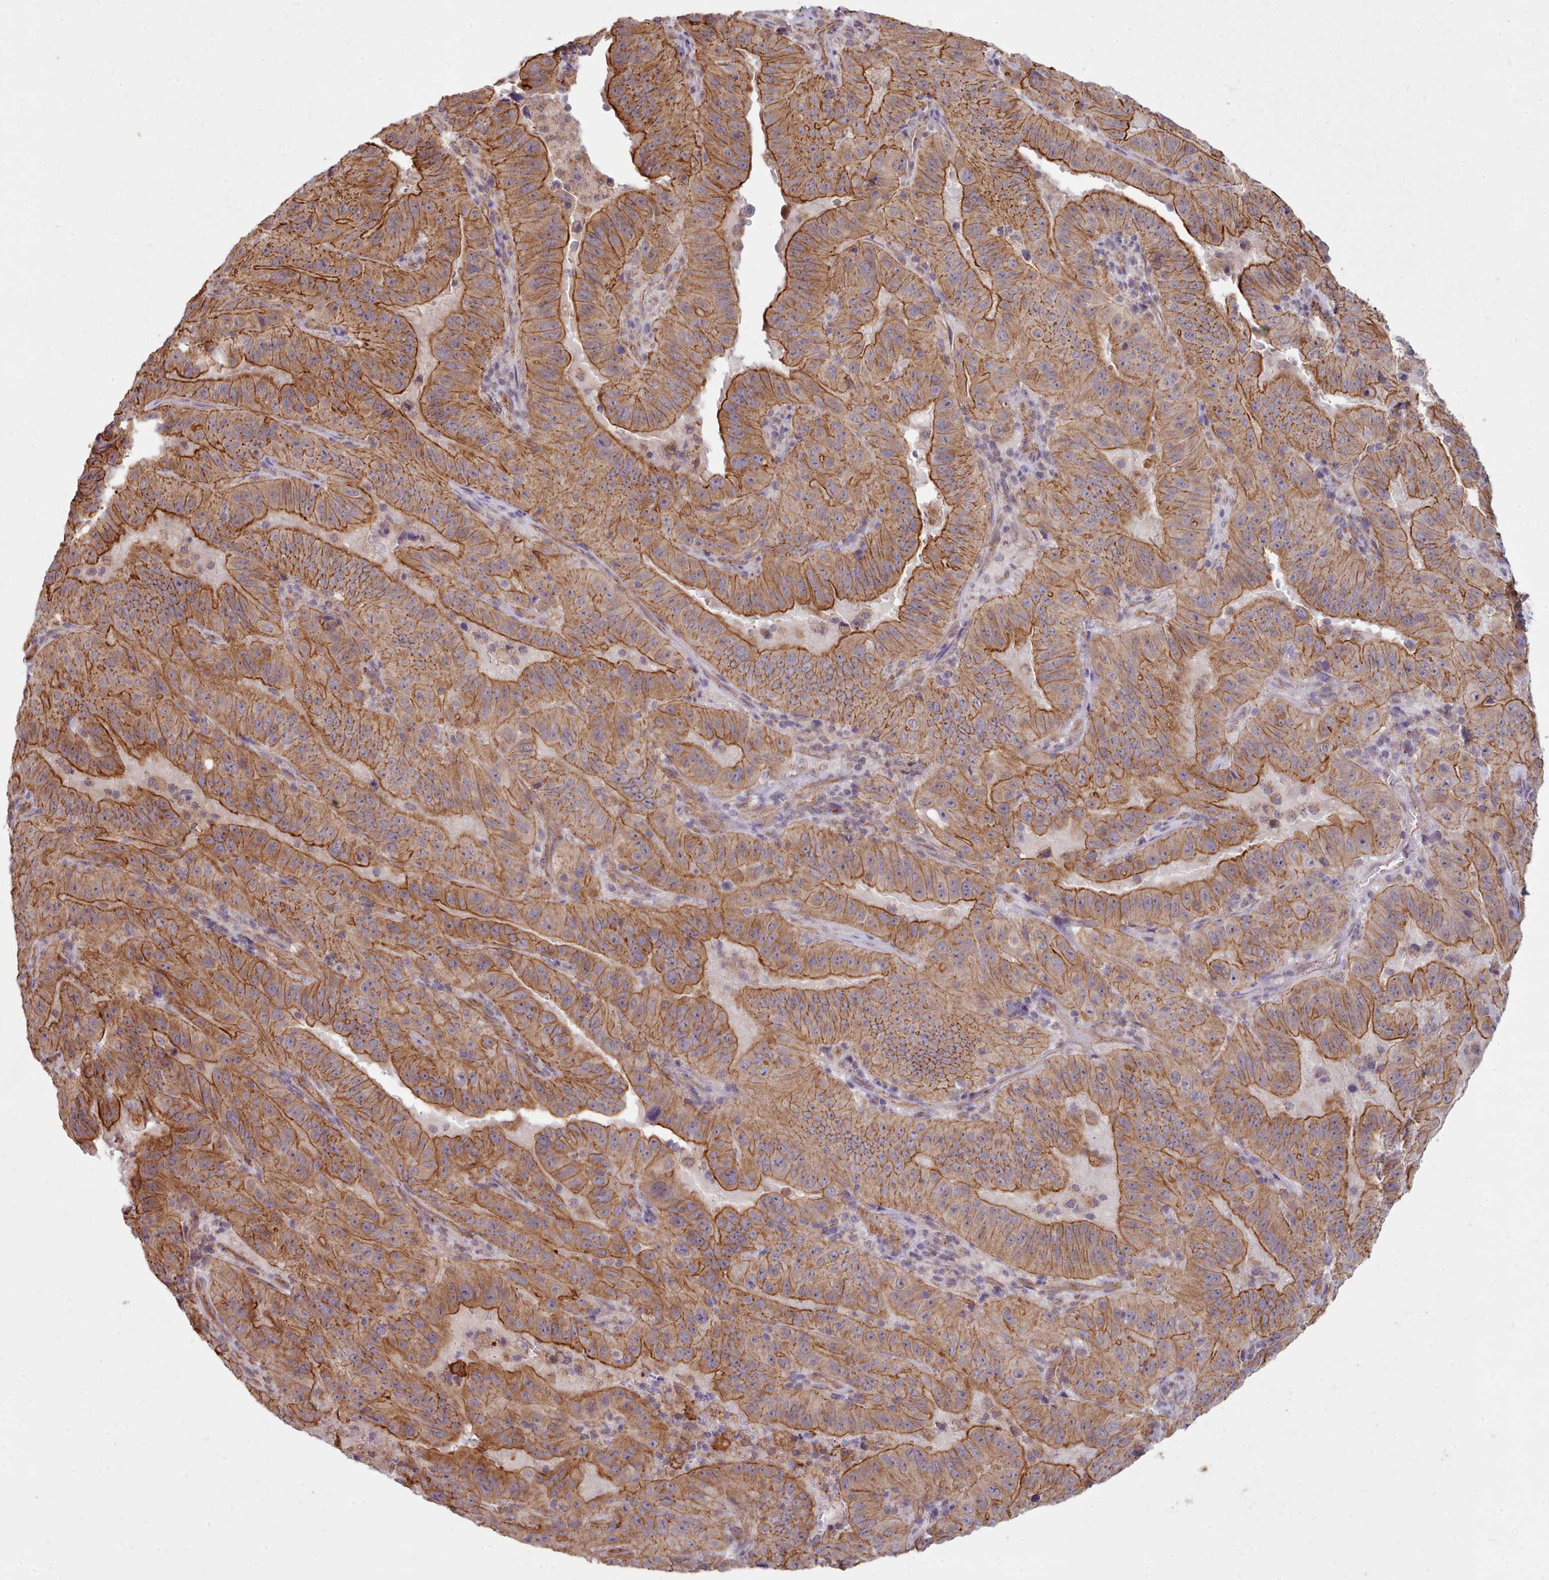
{"staining": {"intensity": "strong", "quantity": ">75%", "location": "cytoplasmic/membranous"}, "tissue": "pancreatic cancer", "cell_type": "Tumor cells", "image_type": "cancer", "snomed": [{"axis": "morphology", "description": "Adenocarcinoma, NOS"}, {"axis": "topography", "description": "Pancreas"}], "caption": "Pancreatic adenocarcinoma was stained to show a protein in brown. There is high levels of strong cytoplasmic/membranous positivity in approximately >75% of tumor cells.", "gene": "MRPL46", "patient": {"sex": "male", "age": 63}}